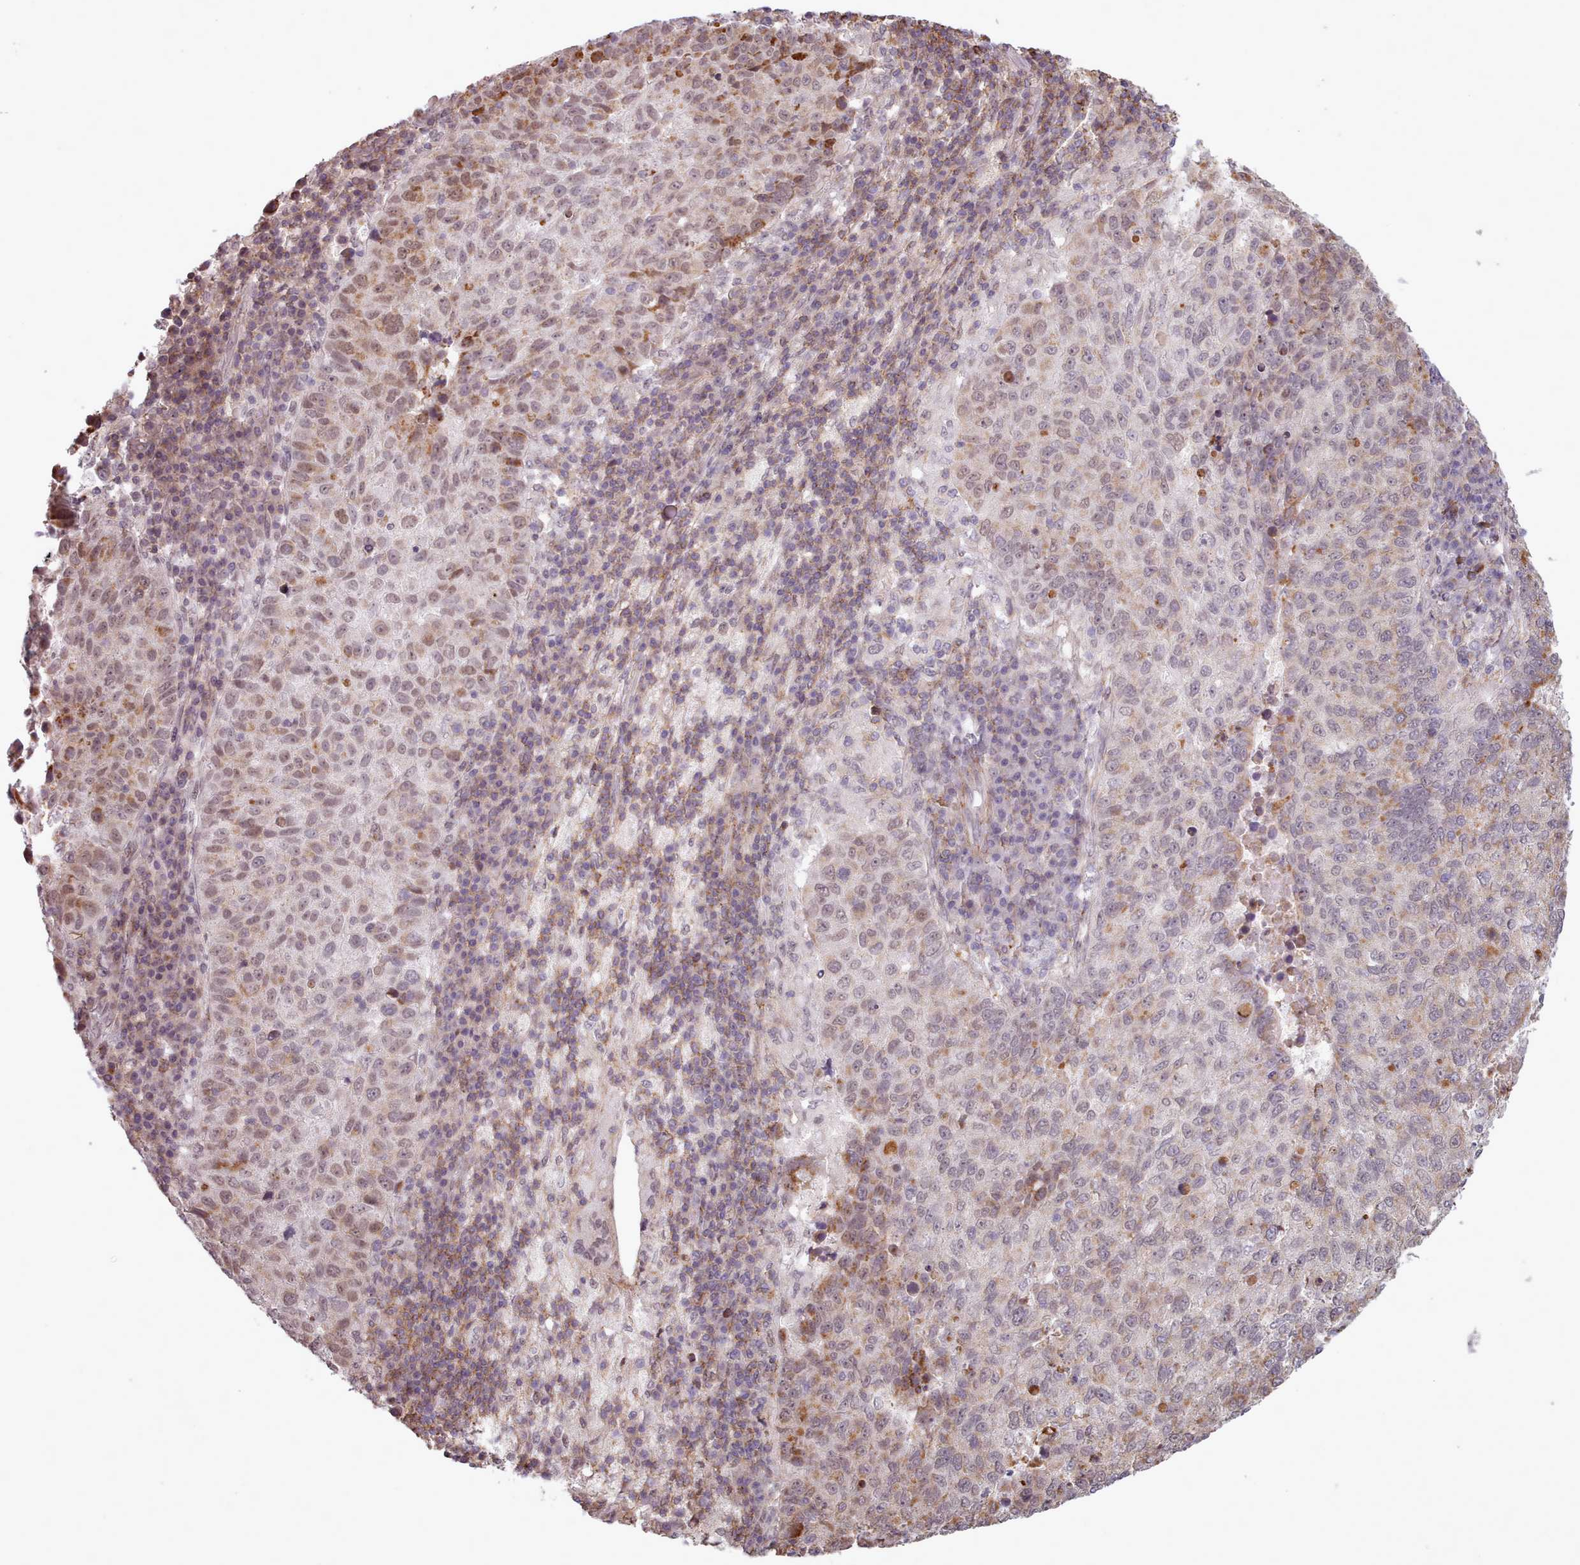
{"staining": {"intensity": "moderate", "quantity": "<25%", "location": "cytoplasmic/membranous"}, "tissue": "lung cancer", "cell_type": "Tumor cells", "image_type": "cancer", "snomed": [{"axis": "morphology", "description": "Squamous cell carcinoma, NOS"}, {"axis": "topography", "description": "Lung"}], "caption": "An image of human squamous cell carcinoma (lung) stained for a protein shows moderate cytoplasmic/membranous brown staining in tumor cells. (DAB (3,3'-diaminobenzidine) IHC with brightfield microscopy, high magnification).", "gene": "ZMYM4", "patient": {"sex": "male", "age": 73}}